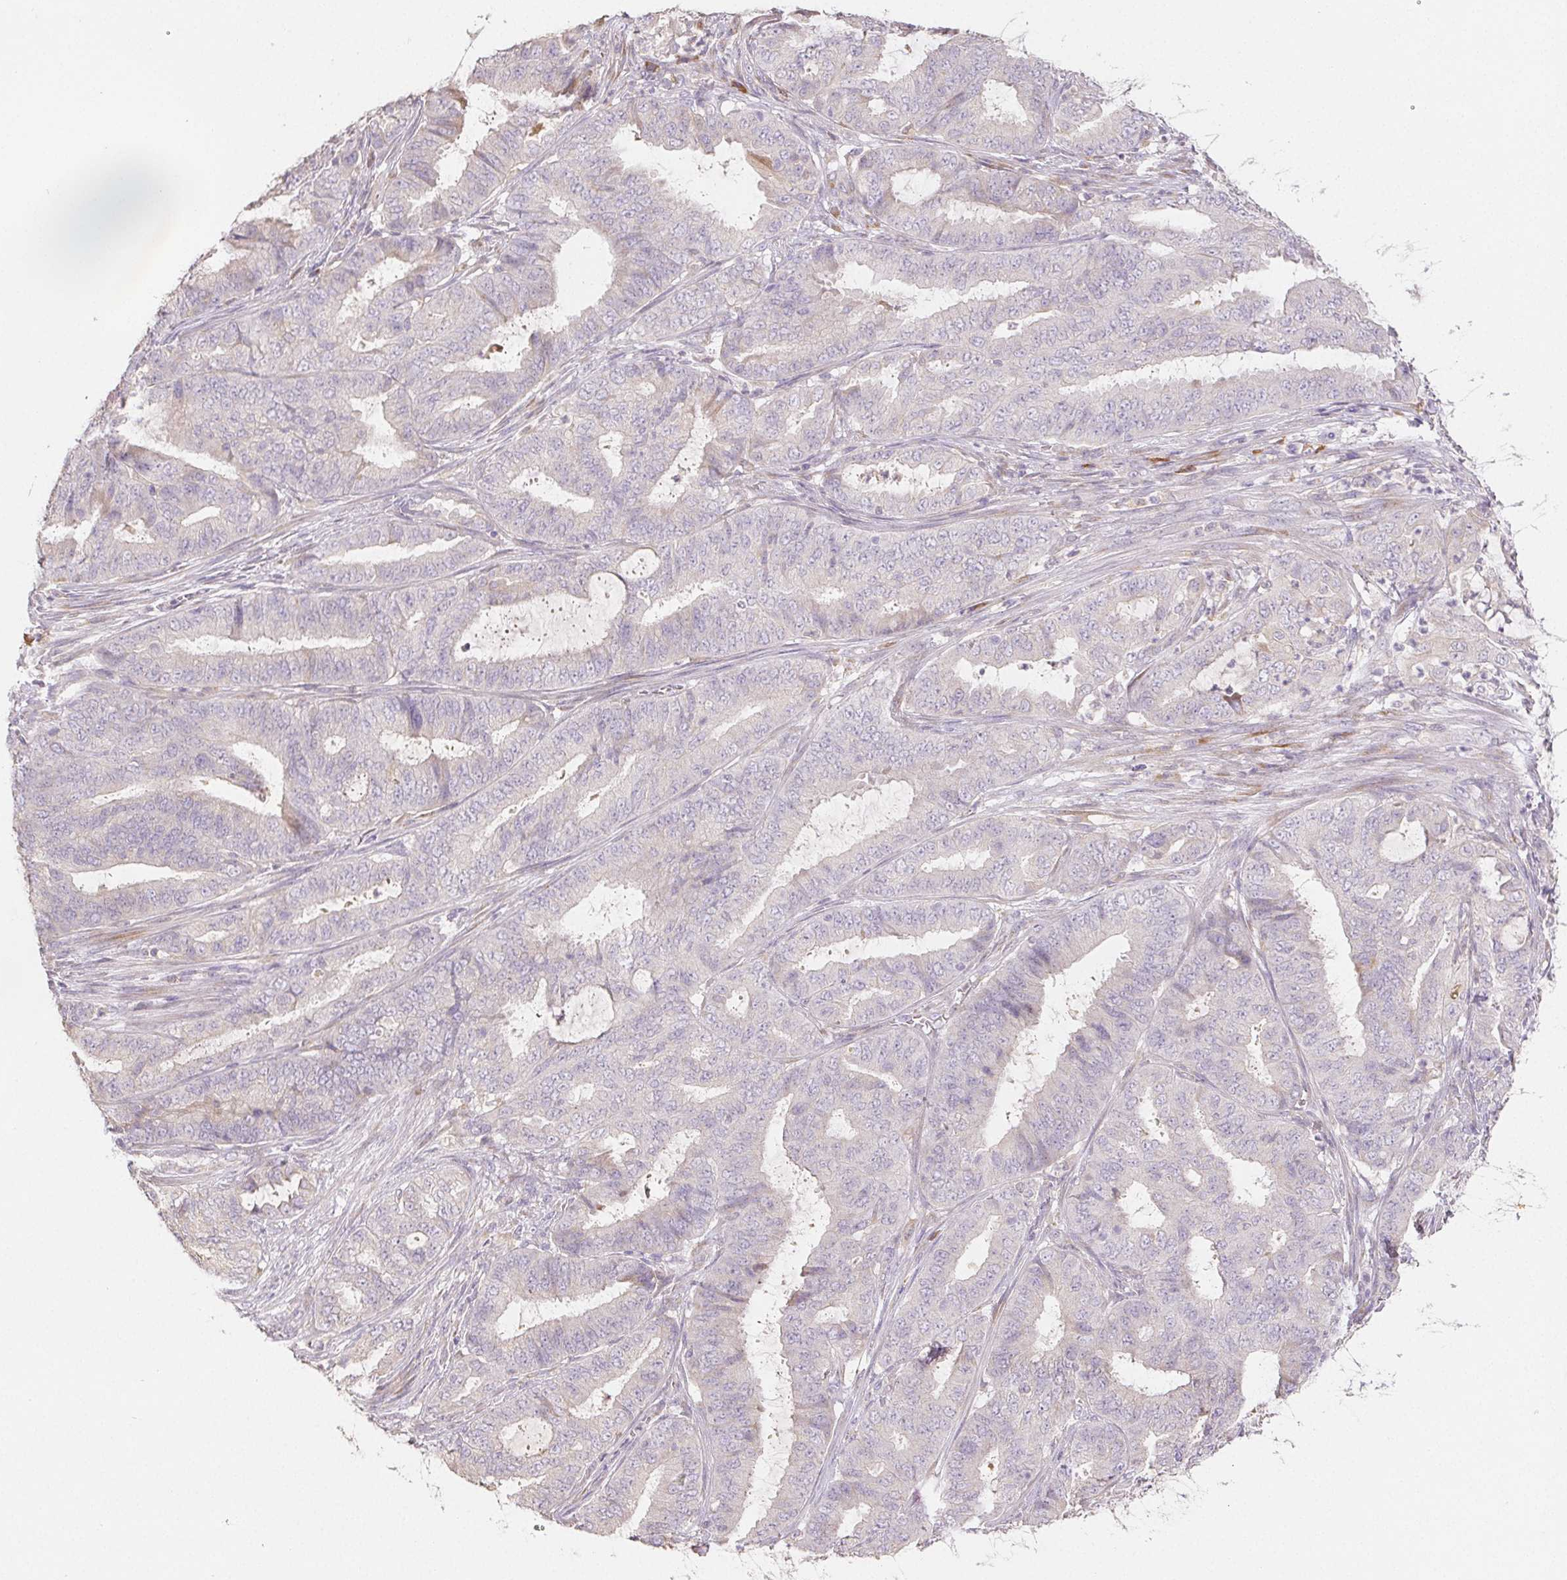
{"staining": {"intensity": "negative", "quantity": "none", "location": "none"}, "tissue": "endometrial cancer", "cell_type": "Tumor cells", "image_type": "cancer", "snomed": [{"axis": "morphology", "description": "Adenocarcinoma, NOS"}, {"axis": "topography", "description": "Endometrium"}], "caption": "This is an immunohistochemistry (IHC) micrograph of human adenocarcinoma (endometrial). There is no expression in tumor cells.", "gene": "ACVR1B", "patient": {"sex": "female", "age": 51}}